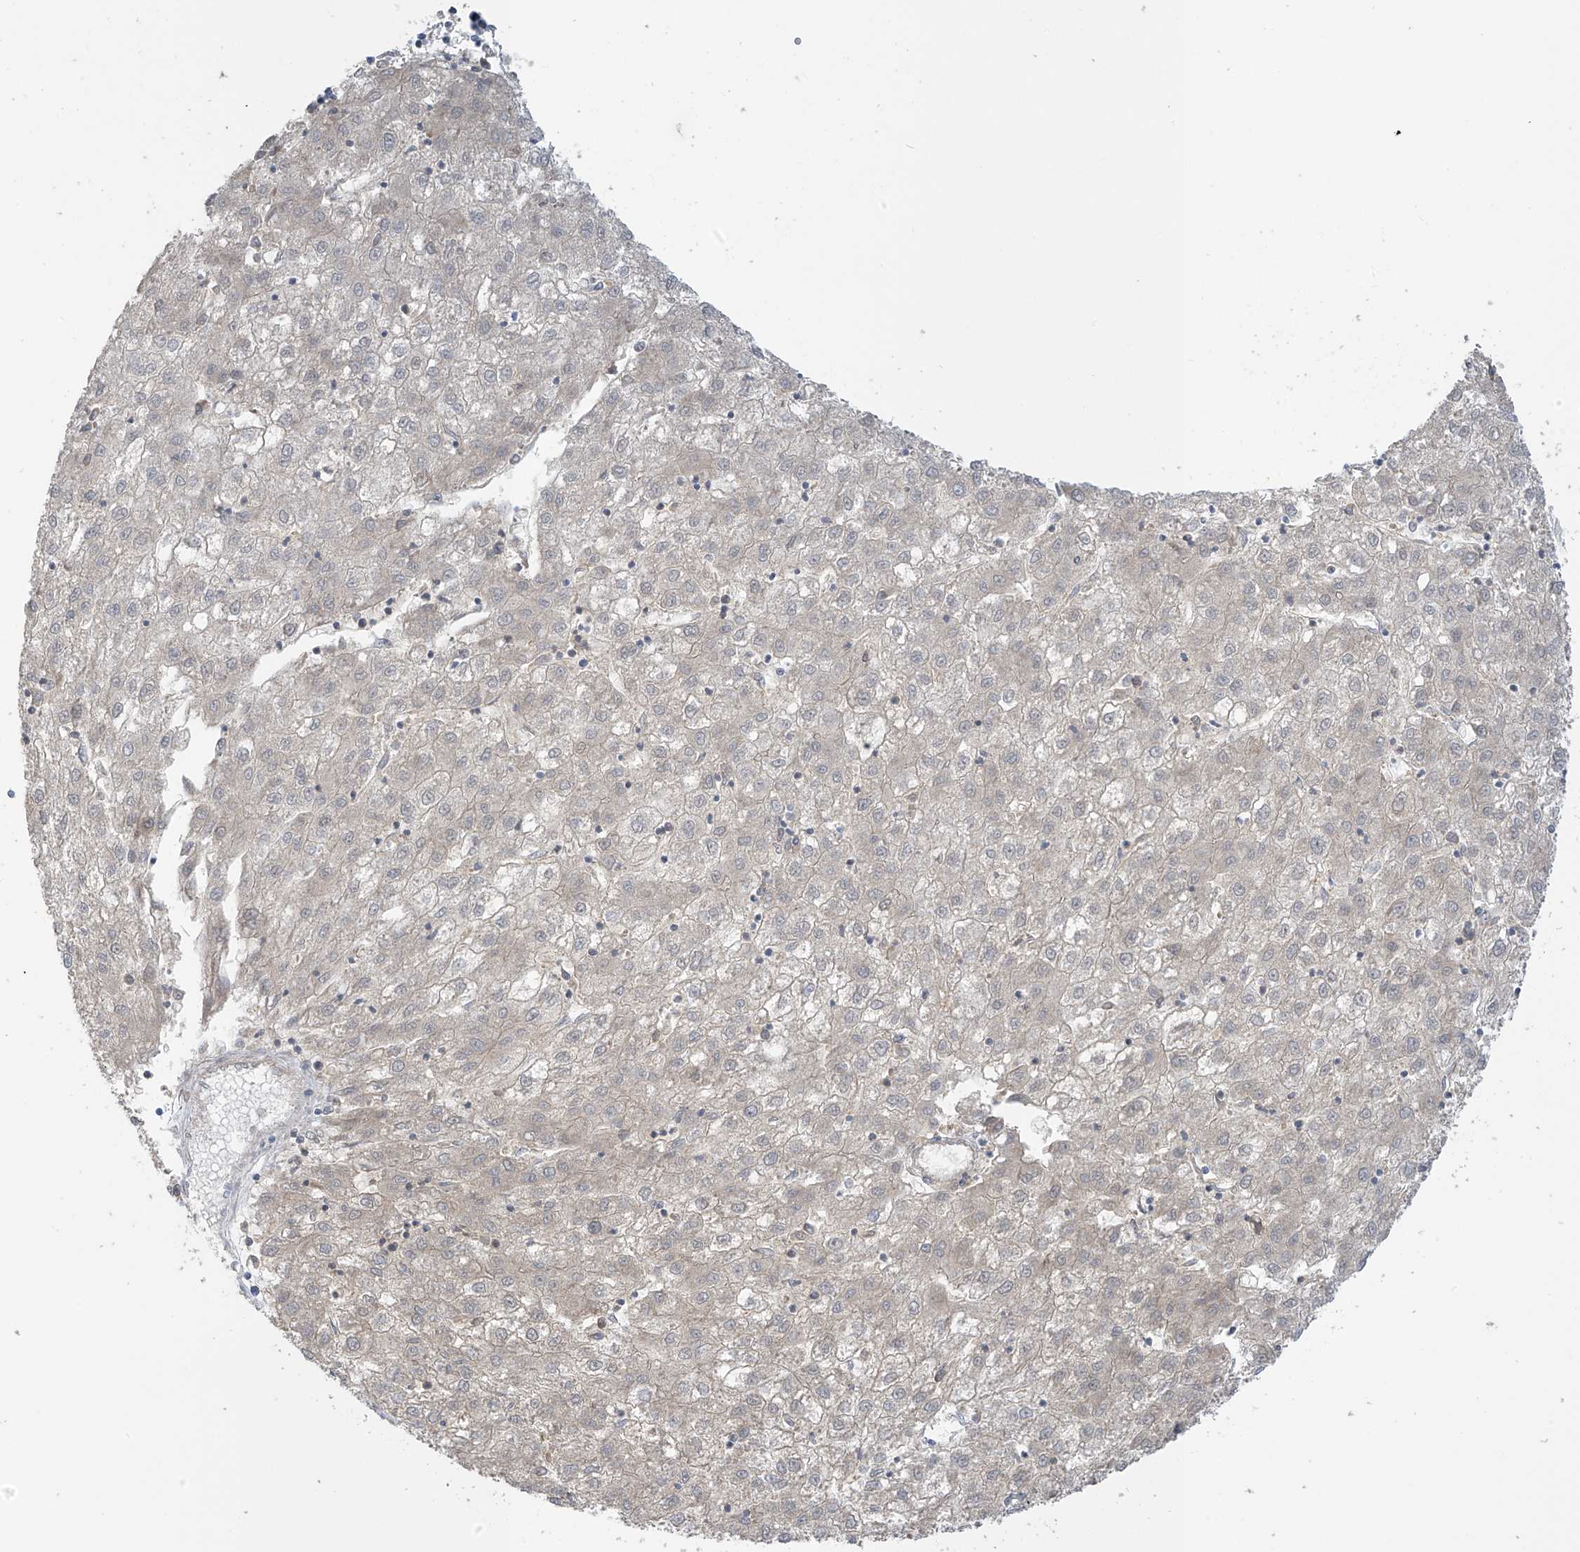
{"staining": {"intensity": "negative", "quantity": "none", "location": "none"}, "tissue": "liver cancer", "cell_type": "Tumor cells", "image_type": "cancer", "snomed": [{"axis": "morphology", "description": "Carcinoma, Hepatocellular, NOS"}, {"axis": "topography", "description": "Liver"}], "caption": "This is a histopathology image of immunohistochemistry (IHC) staining of hepatocellular carcinoma (liver), which shows no positivity in tumor cells.", "gene": "TRMT2B", "patient": {"sex": "male", "age": 72}}